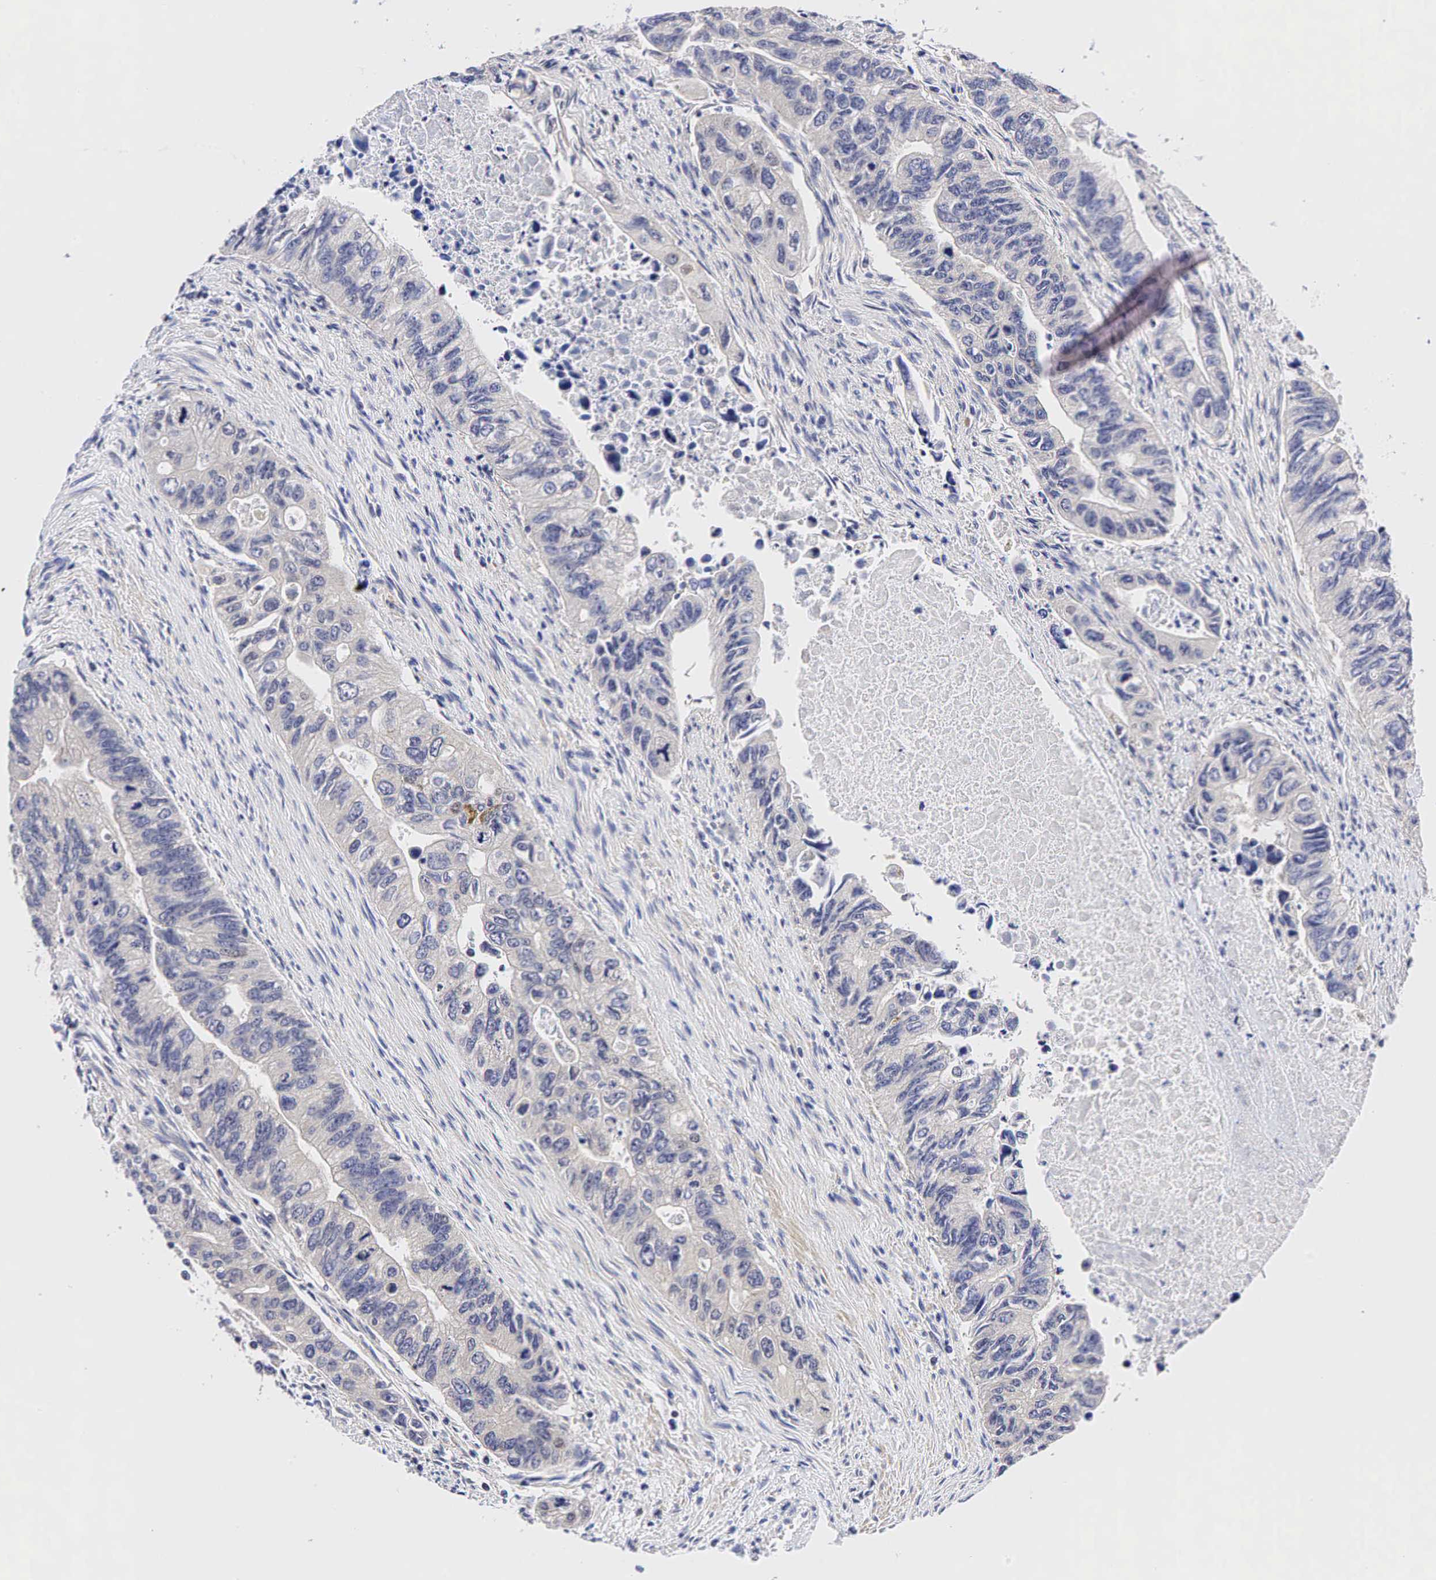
{"staining": {"intensity": "negative", "quantity": "none", "location": "none"}, "tissue": "colorectal cancer", "cell_type": "Tumor cells", "image_type": "cancer", "snomed": [{"axis": "morphology", "description": "Adenocarcinoma, NOS"}, {"axis": "topography", "description": "Colon"}], "caption": "This is an IHC histopathology image of human colorectal adenocarcinoma. There is no positivity in tumor cells.", "gene": "CCND1", "patient": {"sex": "female", "age": 11}}